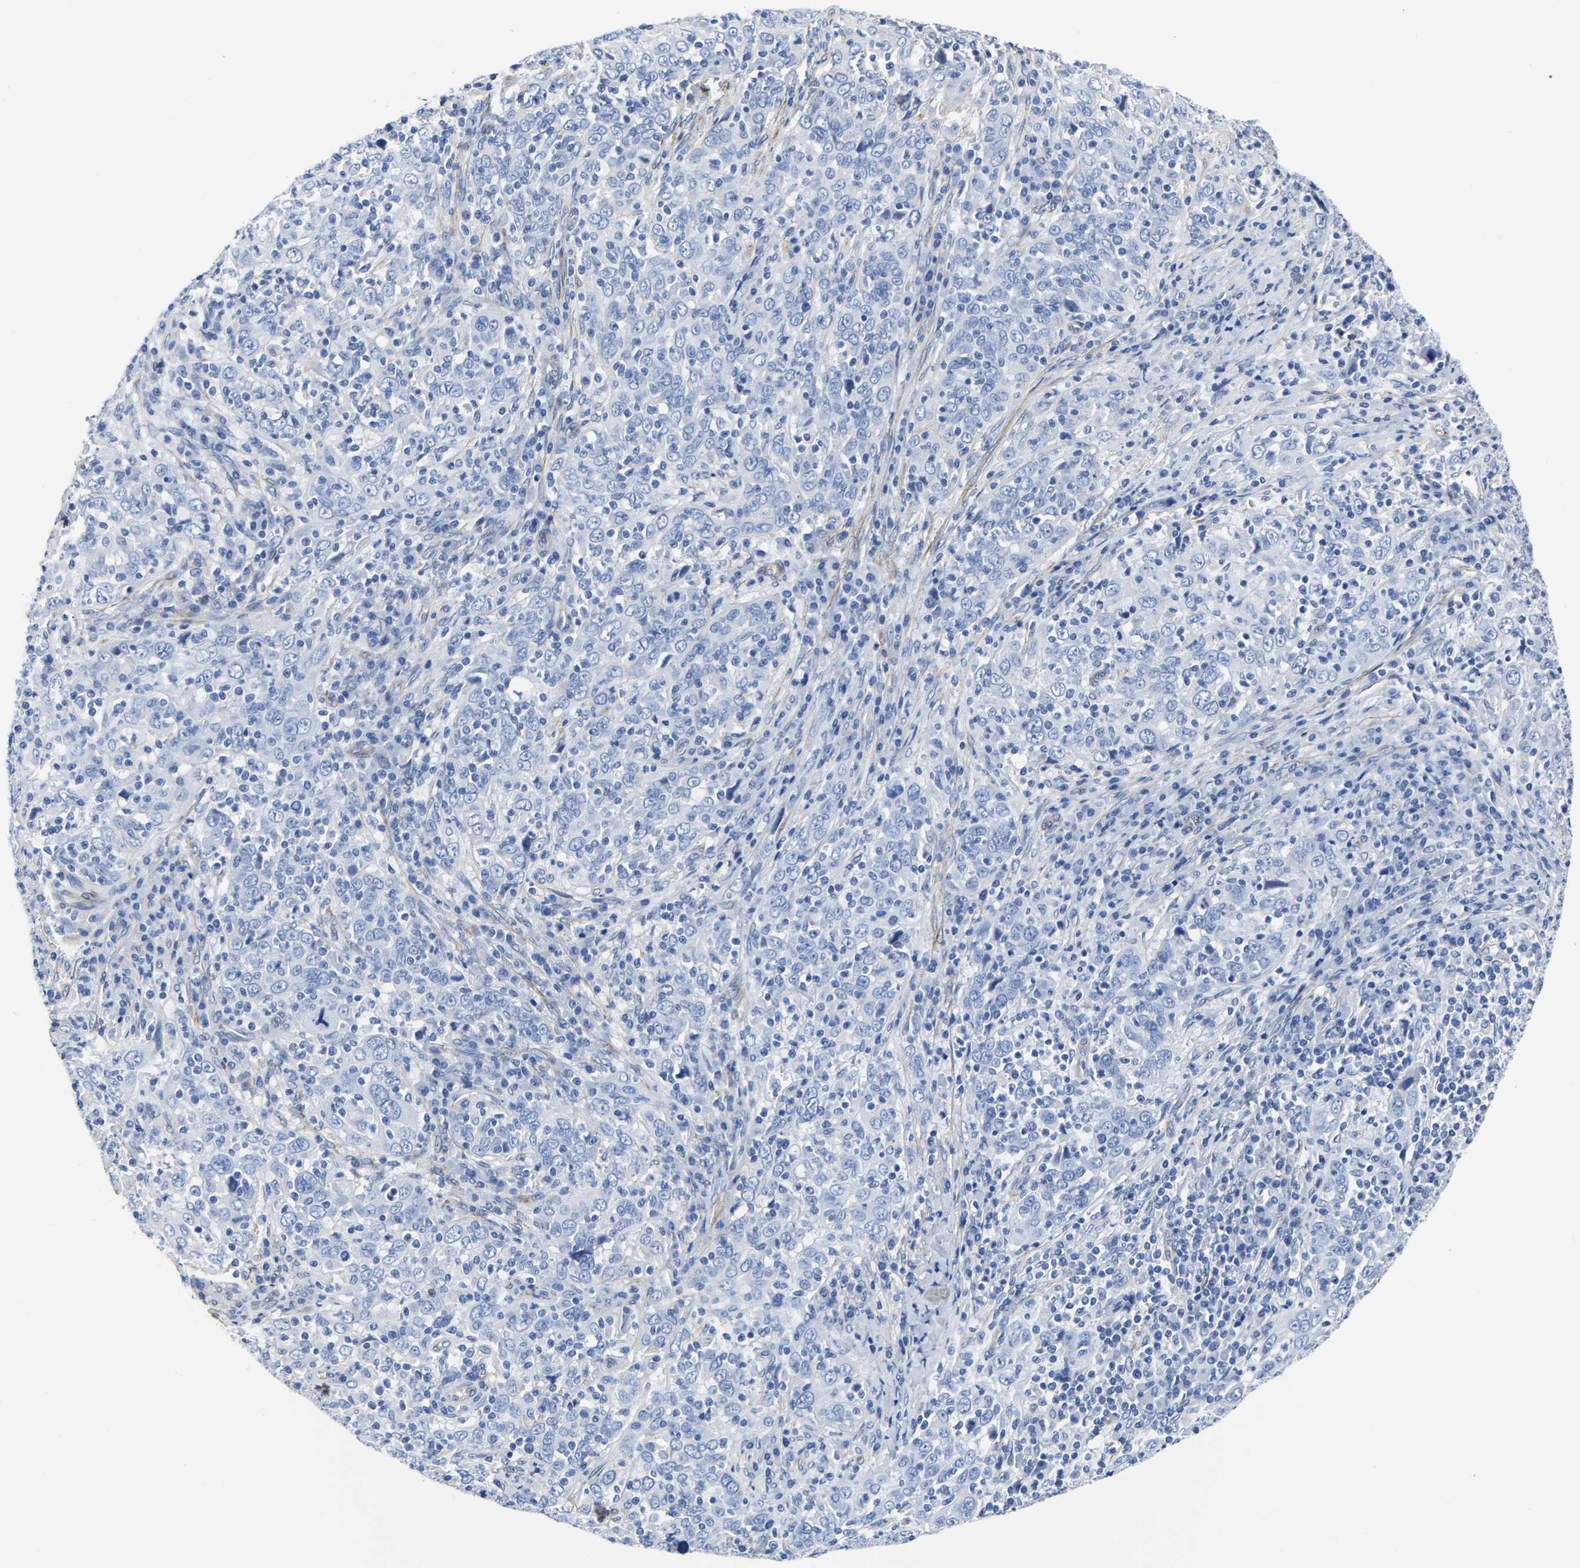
{"staining": {"intensity": "negative", "quantity": "none", "location": "none"}, "tissue": "cervical cancer", "cell_type": "Tumor cells", "image_type": "cancer", "snomed": [{"axis": "morphology", "description": "Squamous cell carcinoma, NOS"}, {"axis": "topography", "description": "Cervix"}], "caption": "Image shows no protein expression in tumor cells of squamous cell carcinoma (cervical) tissue. (Brightfield microscopy of DAB immunohistochemistry (IHC) at high magnification).", "gene": "SLC45A3", "patient": {"sex": "female", "age": 46}}